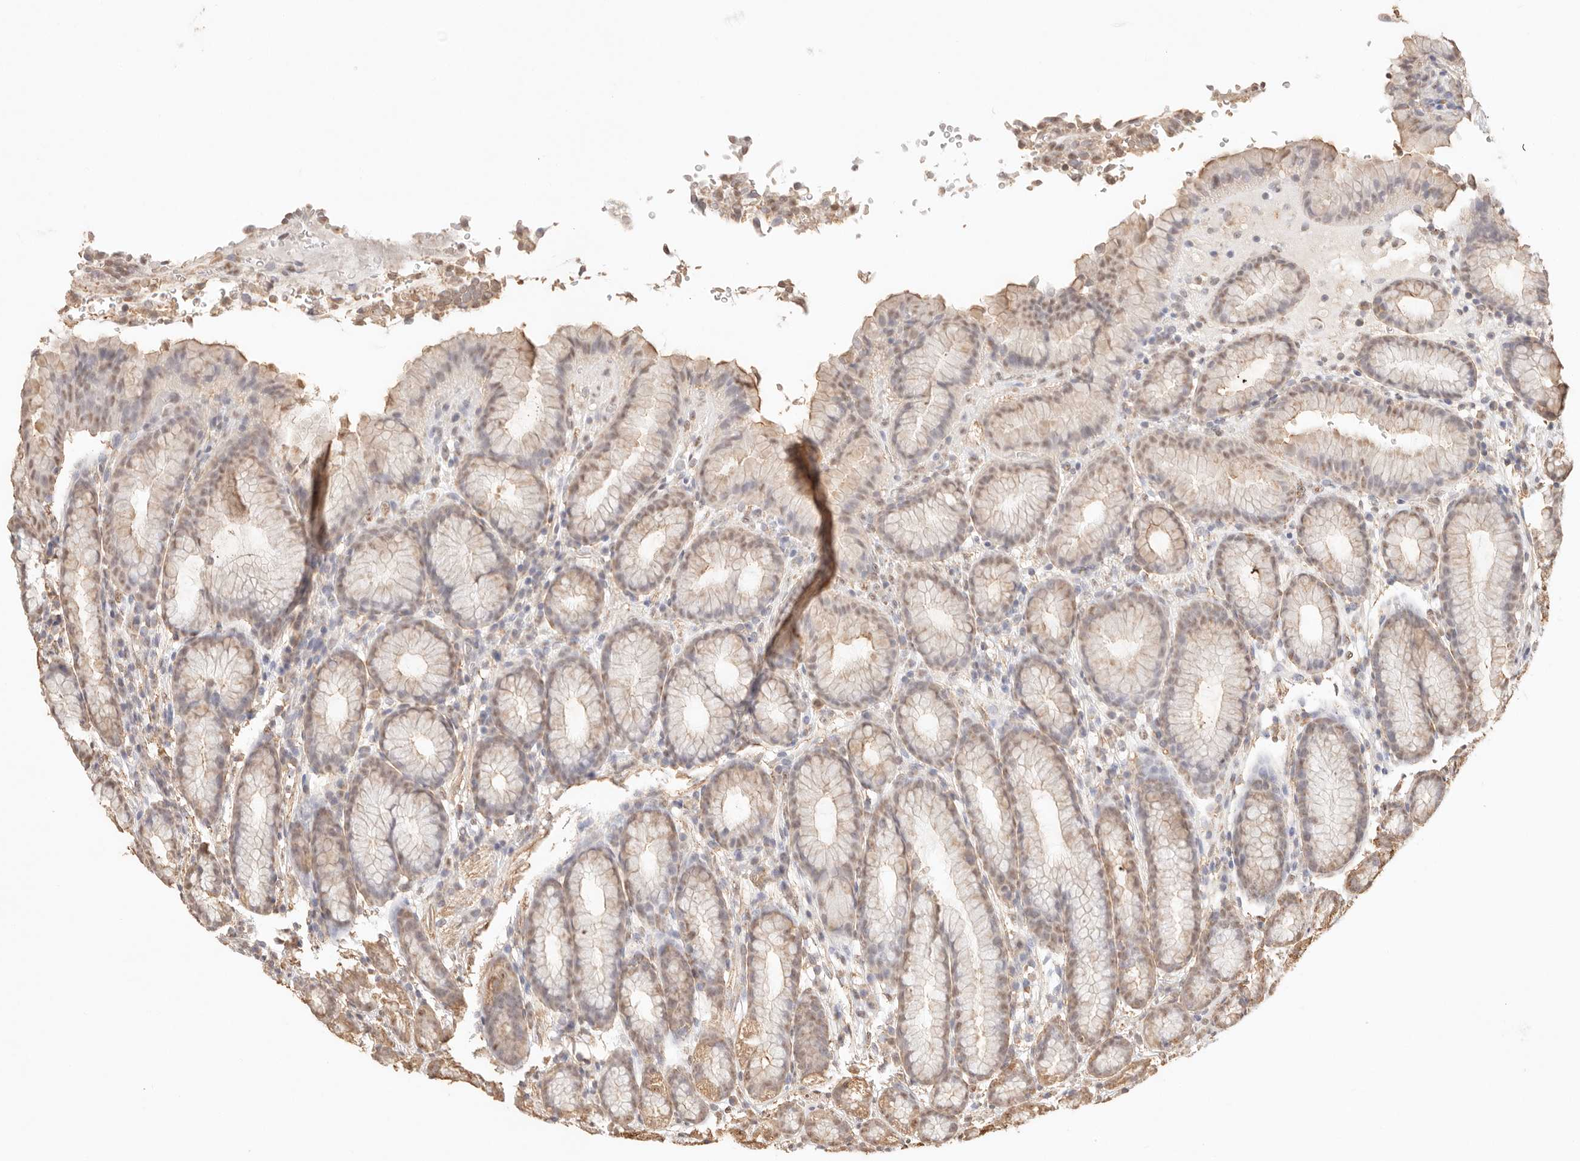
{"staining": {"intensity": "moderate", "quantity": ">75%", "location": "cytoplasmic/membranous"}, "tissue": "stomach", "cell_type": "Glandular cells", "image_type": "normal", "snomed": [{"axis": "morphology", "description": "Normal tissue, NOS"}, {"axis": "topography", "description": "Stomach"}], "caption": "Immunohistochemistry histopathology image of benign stomach stained for a protein (brown), which exhibits medium levels of moderate cytoplasmic/membranous positivity in approximately >75% of glandular cells.", "gene": "IL1R2", "patient": {"sex": "male", "age": 42}}